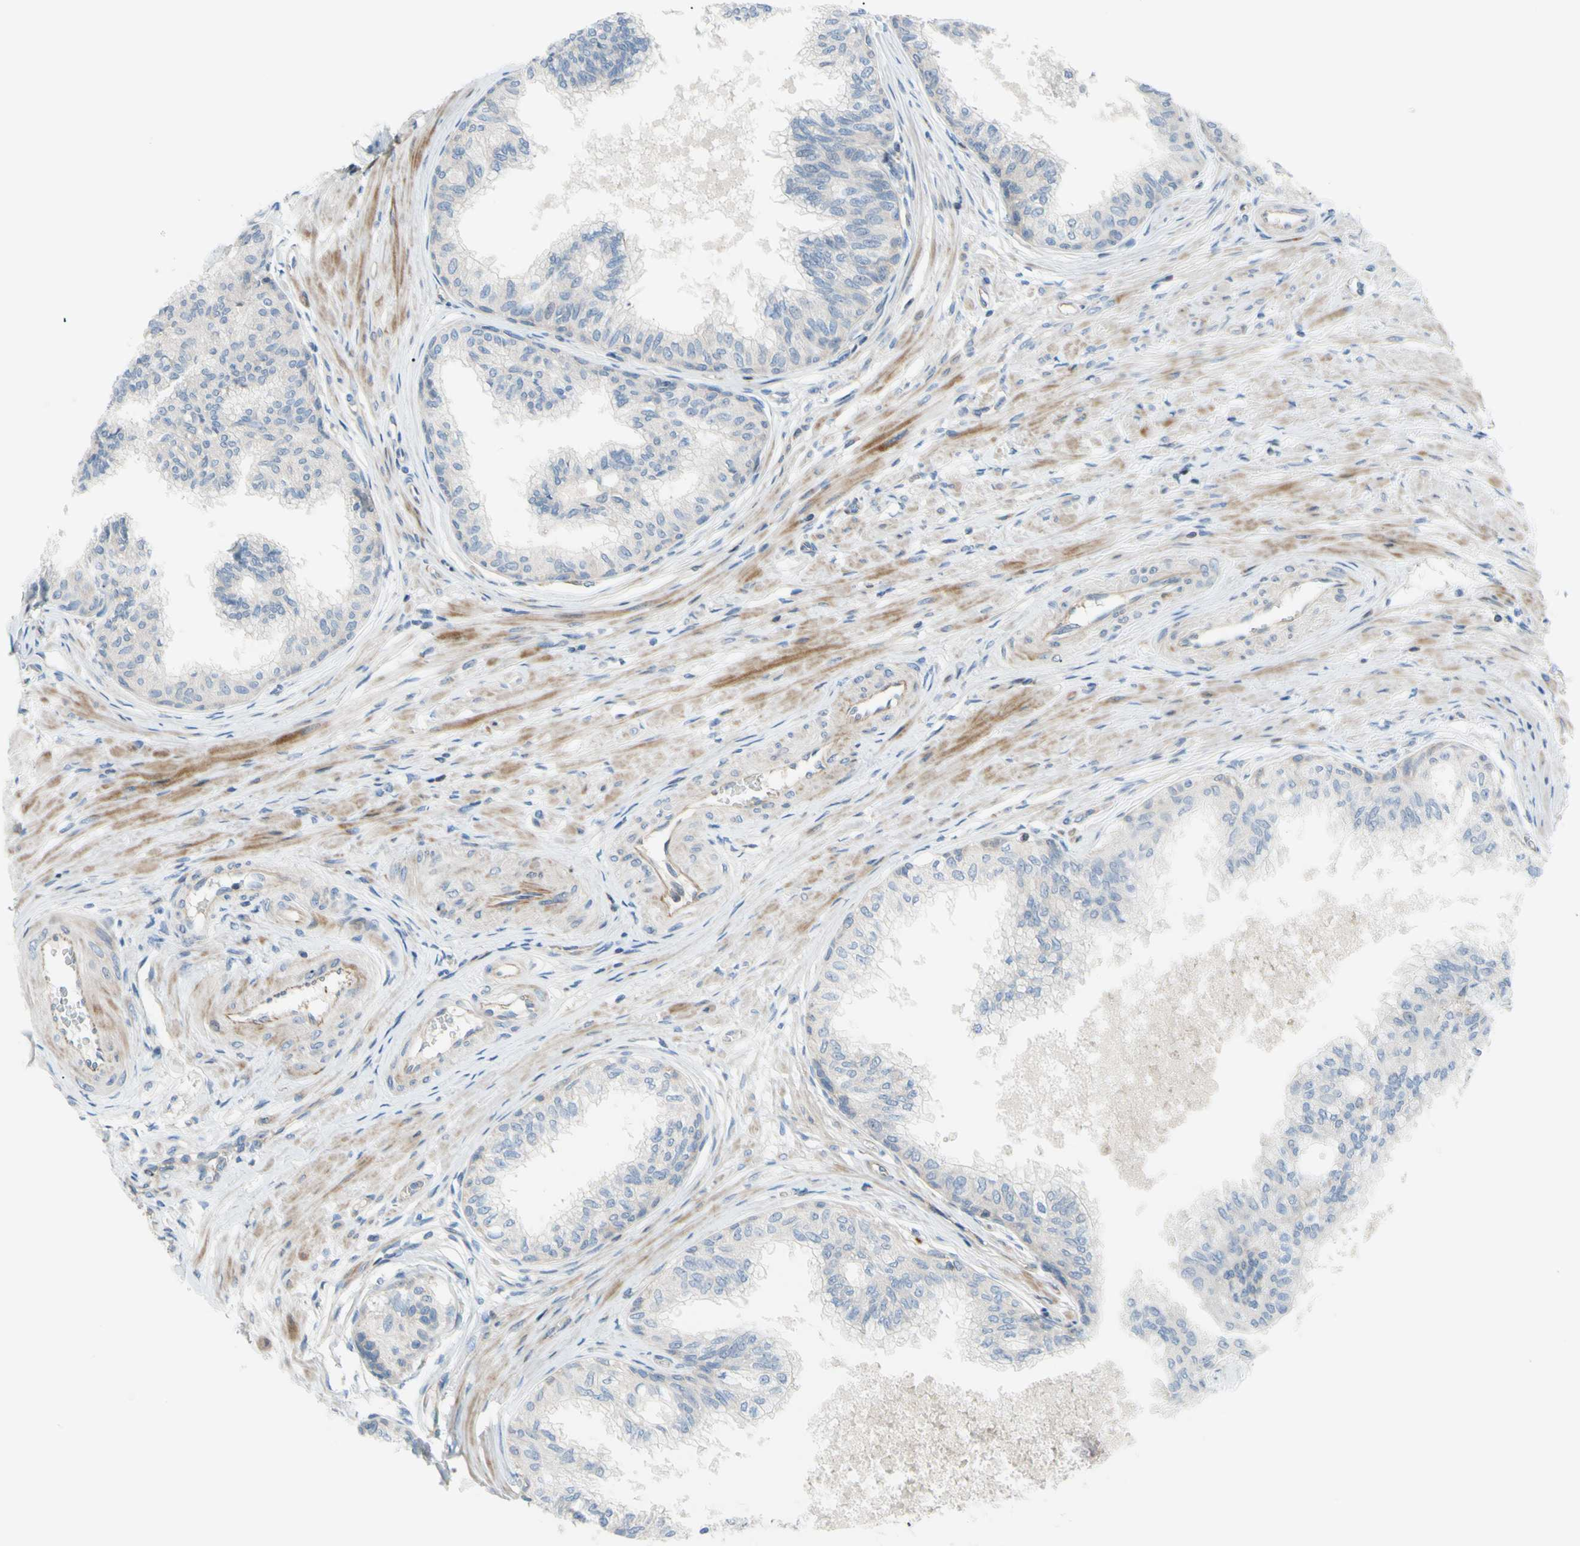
{"staining": {"intensity": "negative", "quantity": "none", "location": "none"}, "tissue": "prostate", "cell_type": "Glandular cells", "image_type": "normal", "snomed": [{"axis": "morphology", "description": "Normal tissue, NOS"}, {"axis": "topography", "description": "Prostate"}, {"axis": "topography", "description": "Seminal veicle"}], "caption": "High magnification brightfield microscopy of normal prostate stained with DAB (brown) and counterstained with hematoxylin (blue): glandular cells show no significant staining. (Immunohistochemistry (ihc), brightfield microscopy, high magnification).", "gene": "PAK2", "patient": {"sex": "male", "age": 60}}